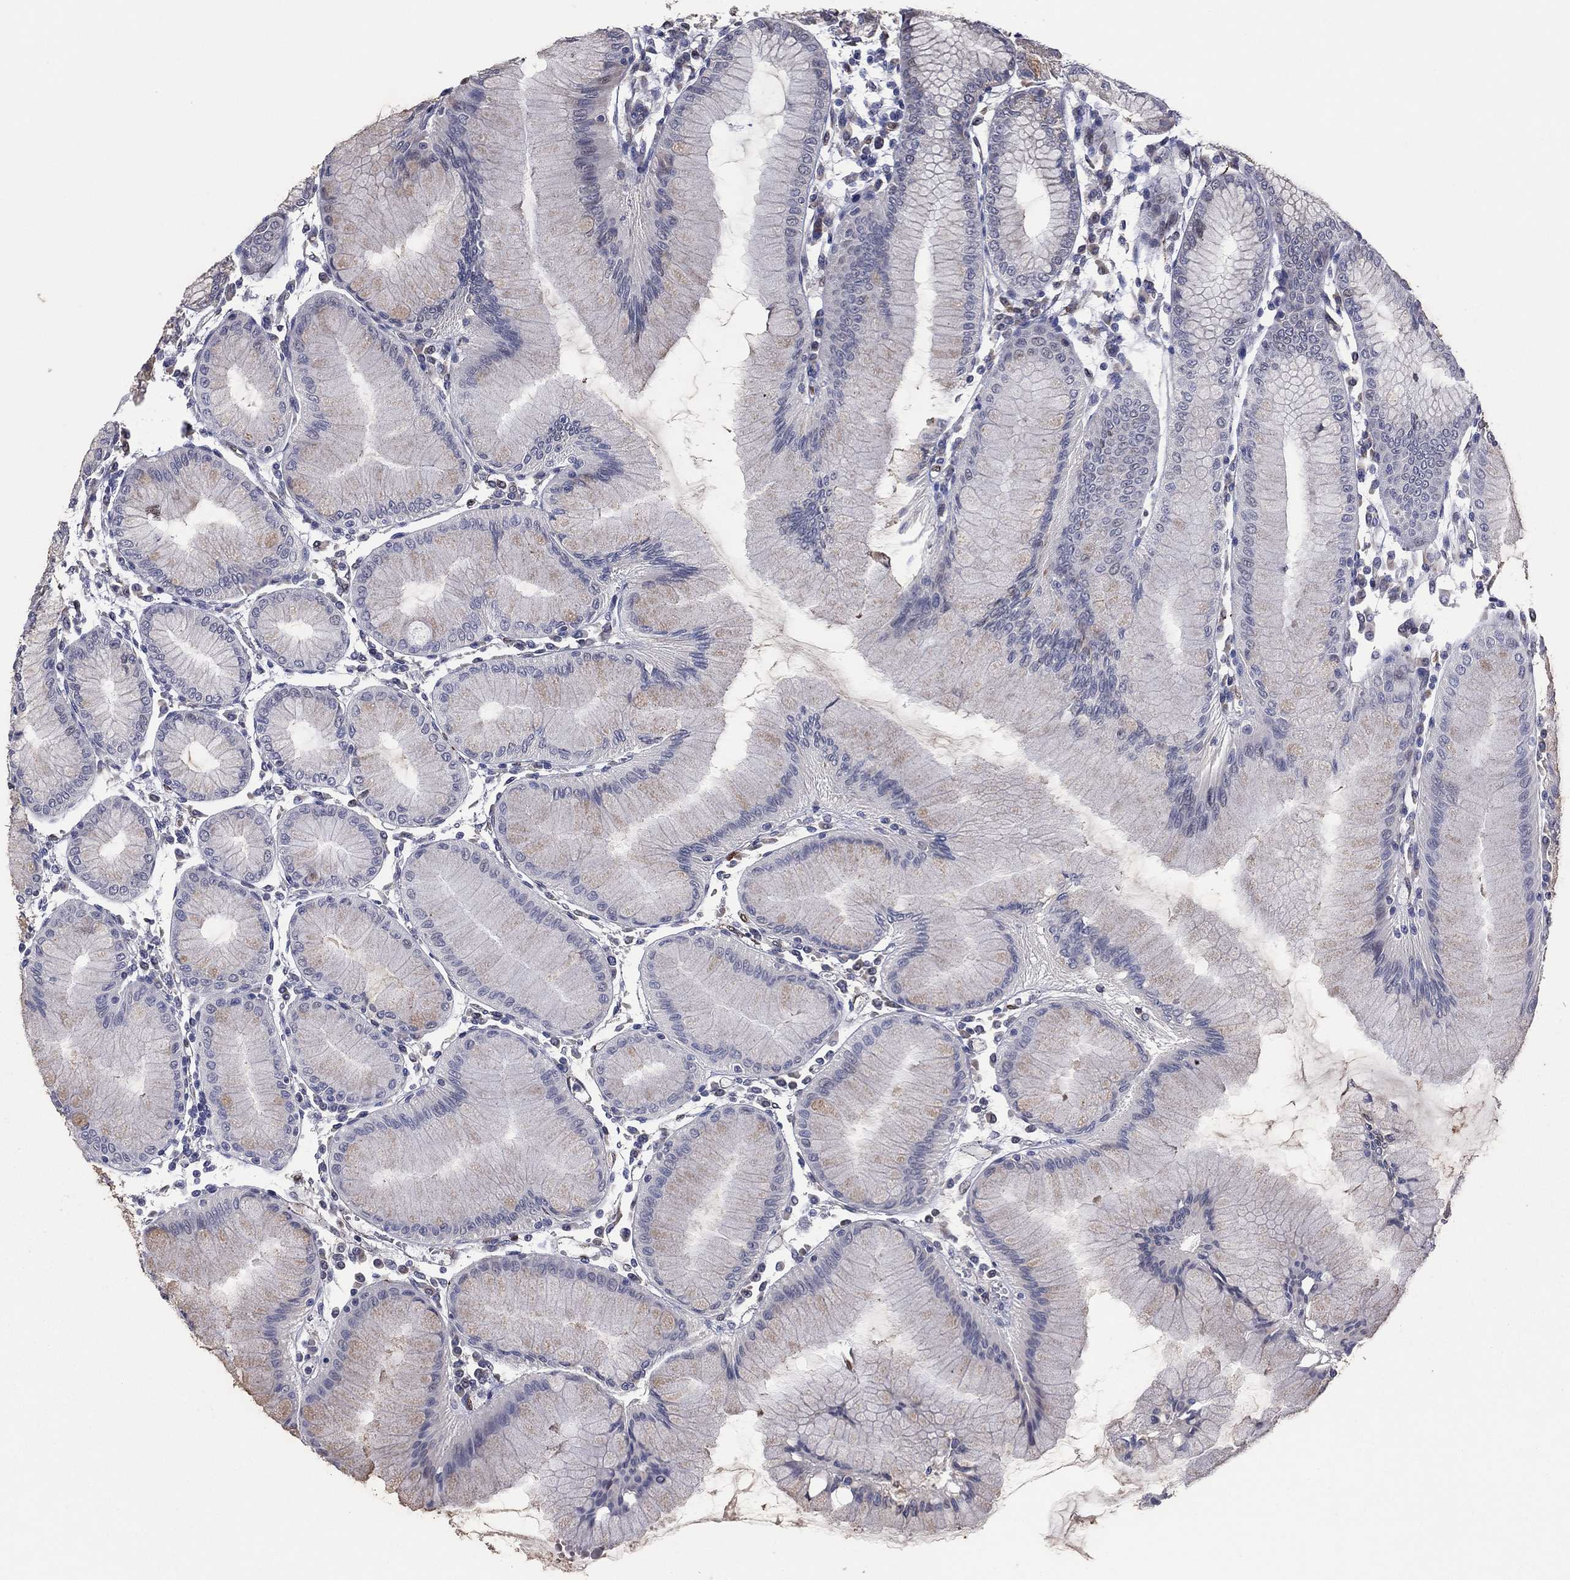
{"staining": {"intensity": "strong", "quantity": "<25%", "location": "cytoplasmic/membranous"}, "tissue": "stomach", "cell_type": "Glandular cells", "image_type": "normal", "snomed": [{"axis": "morphology", "description": "Normal tissue, NOS"}, {"axis": "topography", "description": "Stomach"}], "caption": "The immunohistochemical stain labels strong cytoplasmic/membranous expression in glandular cells of normal stomach. (Brightfield microscopy of DAB IHC at high magnification).", "gene": "SNCG", "patient": {"sex": "female", "age": 57}}